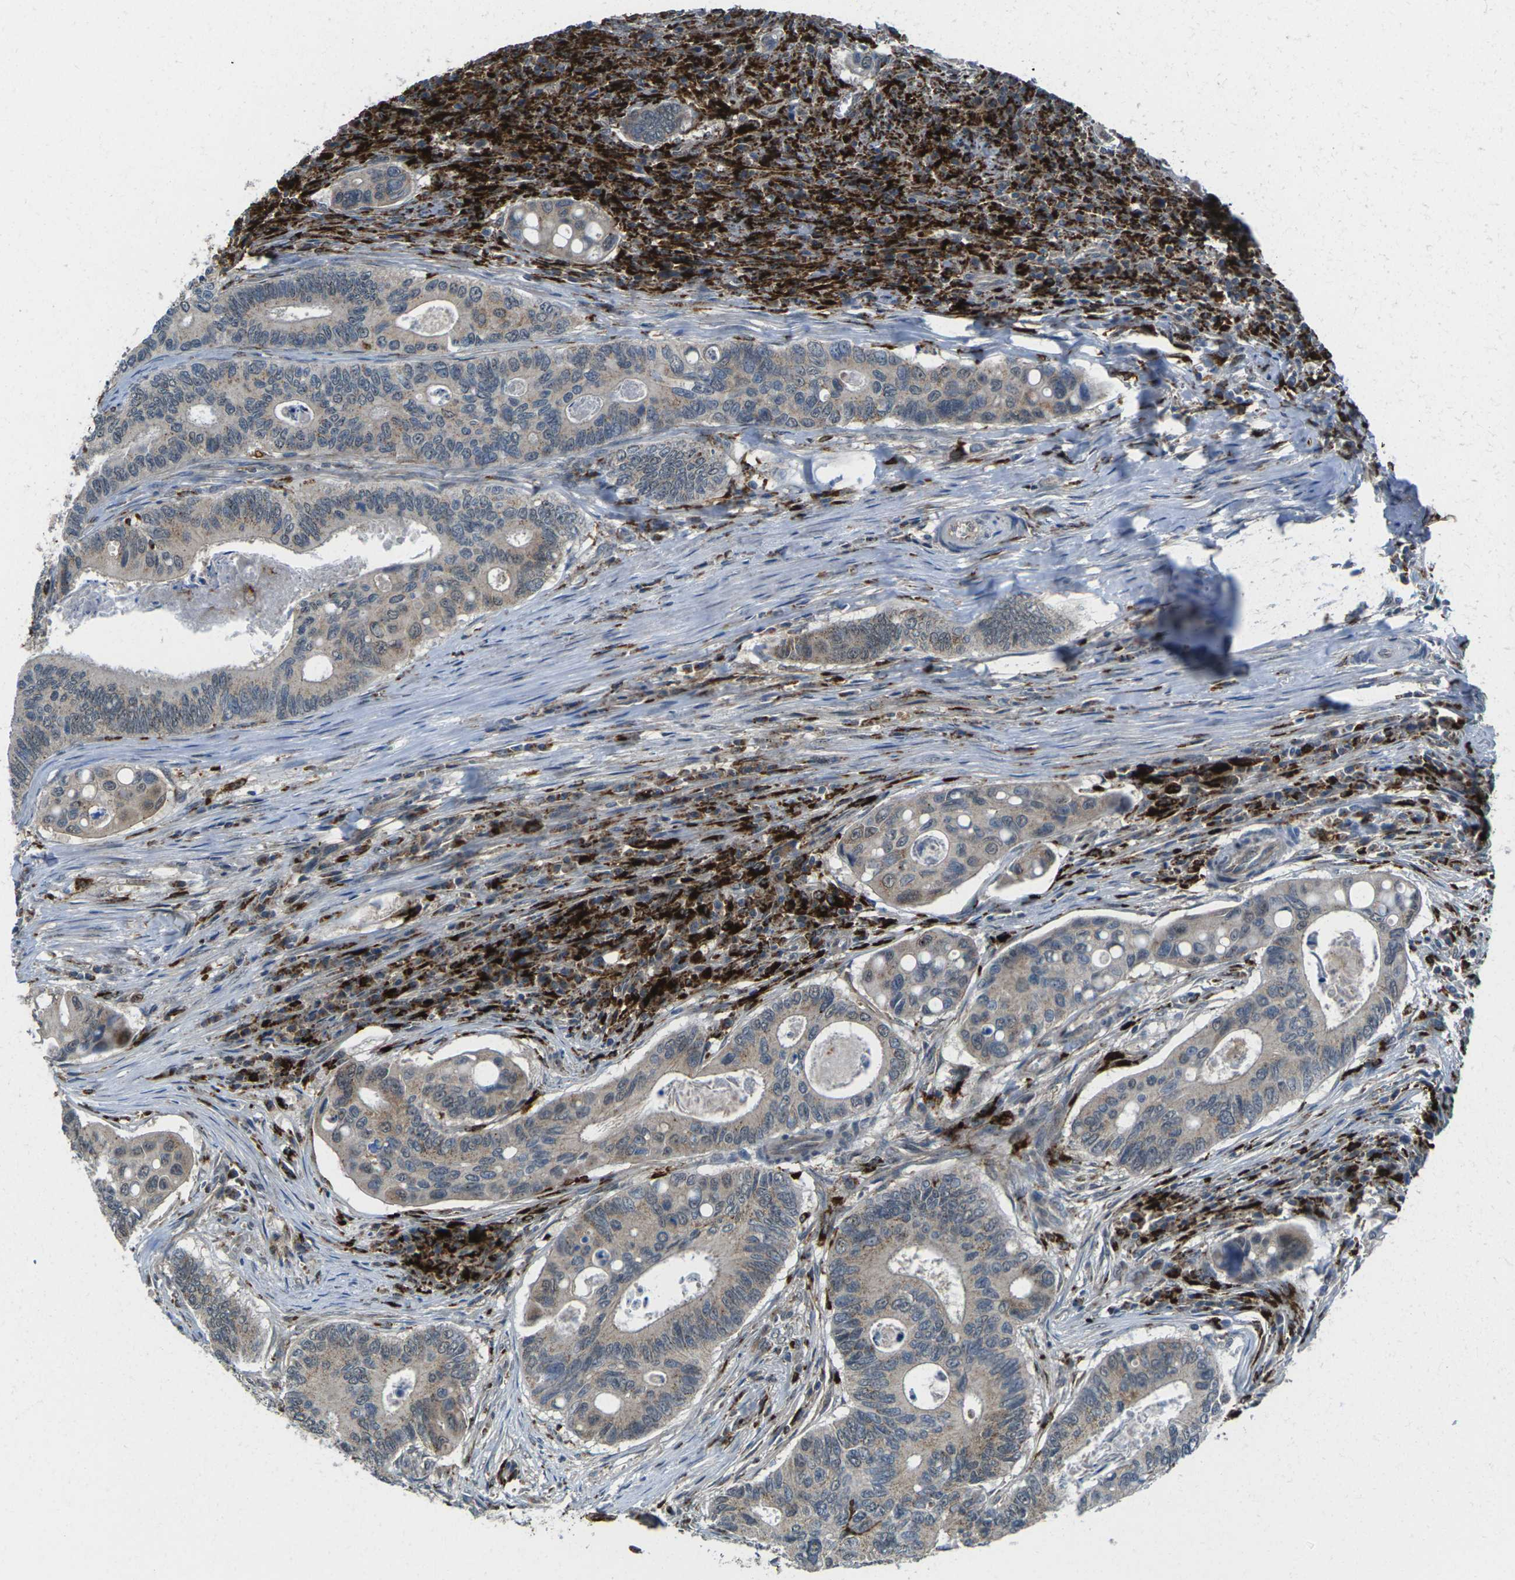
{"staining": {"intensity": "weak", "quantity": "25%-75%", "location": "cytoplasmic/membranous"}, "tissue": "colorectal cancer", "cell_type": "Tumor cells", "image_type": "cancer", "snomed": [{"axis": "morphology", "description": "Inflammation, NOS"}, {"axis": "morphology", "description": "Adenocarcinoma, NOS"}, {"axis": "topography", "description": "Colon"}], "caption": "Colorectal cancer (adenocarcinoma) tissue shows weak cytoplasmic/membranous staining in approximately 25%-75% of tumor cells, visualized by immunohistochemistry.", "gene": "SLC31A2", "patient": {"sex": "male", "age": 72}}